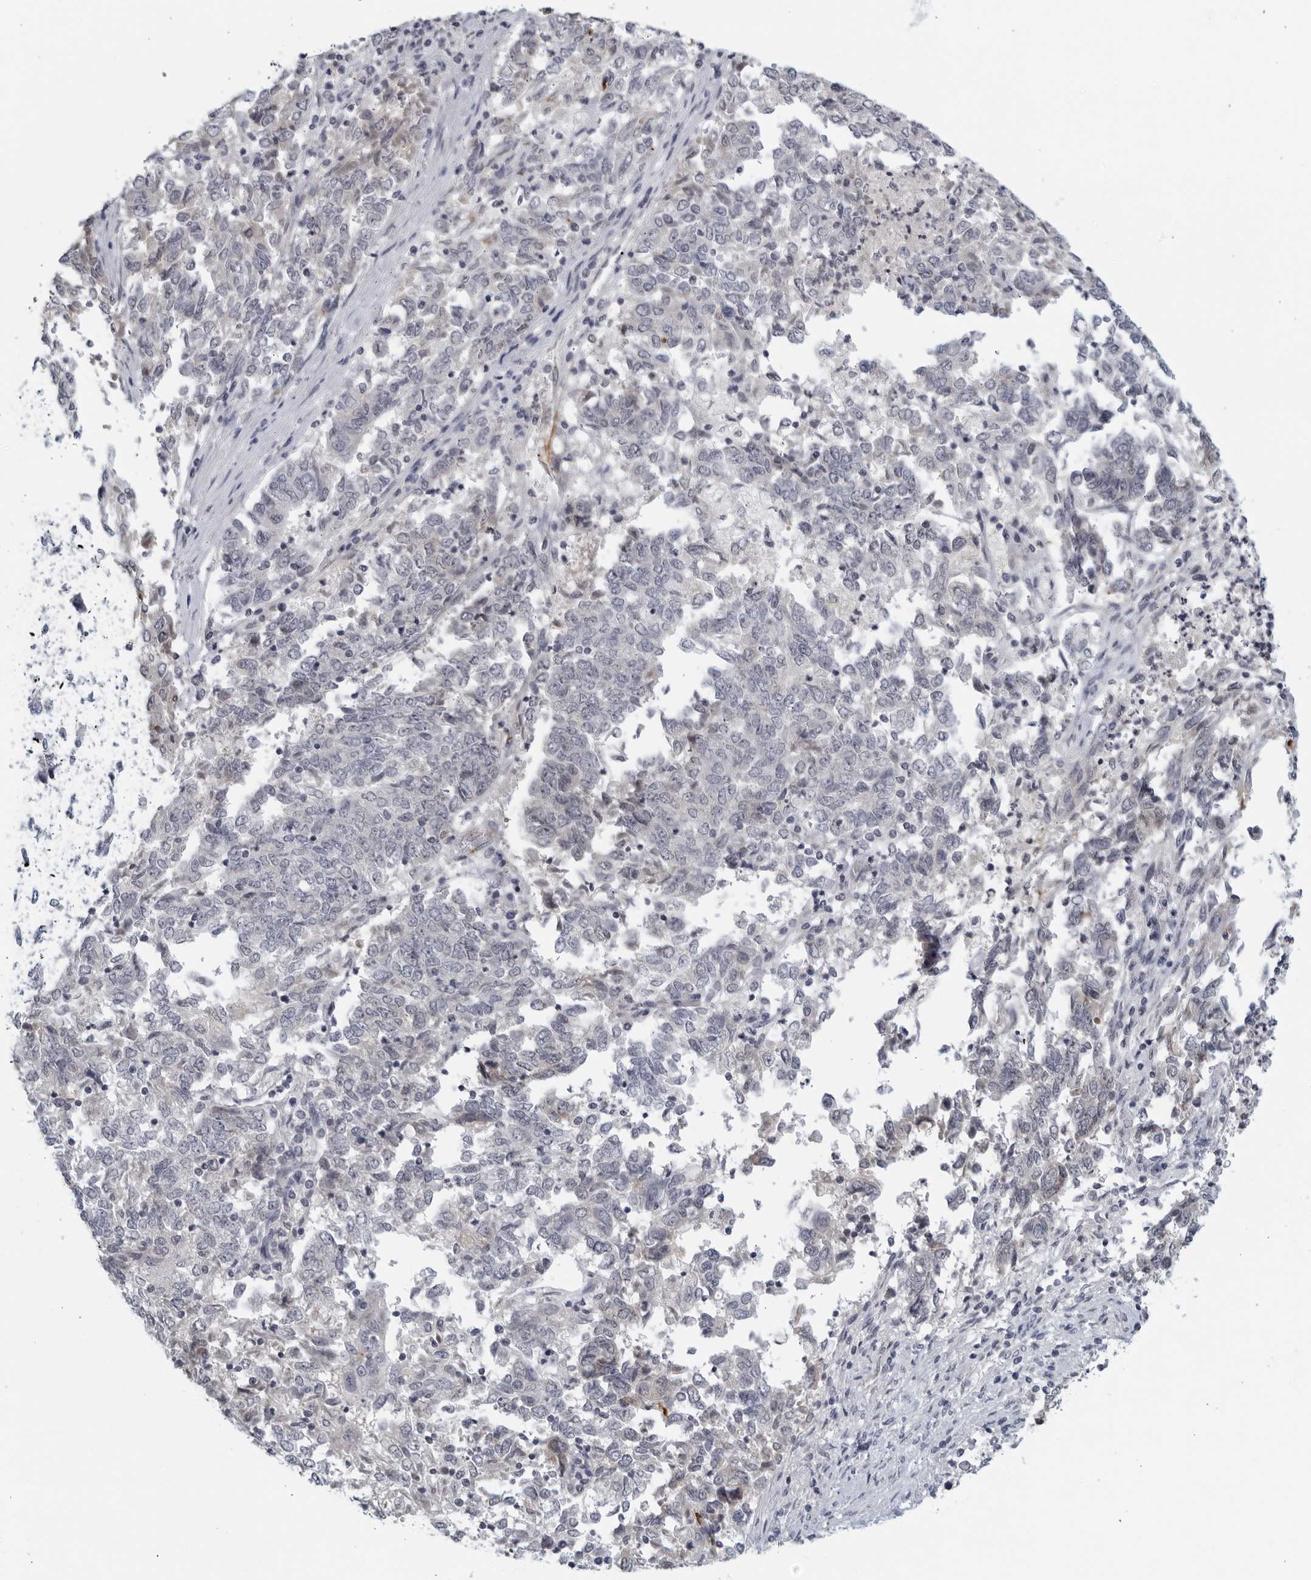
{"staining": {"intensity": "negative", "quantity": "none", "location": "none"}, "tissue": "endometrial cancer", "cell_type": "Tumor cells", "image_type": "cancer", "snomed": [{"axis": "morphology", "description": "Adenocarcinoma, NOS"}, {"axis": "topography", "description": "Endometrium"}], "caption": "An immunohistochemistry image of adenocarcinoma (endometrial) is shown. There is no staining in tumor cells of adenocarcinoma (endometrial). Nuclei are stained in blue.", "gene": "MATN1", "patient": {"sex": "female", "age": 80}}